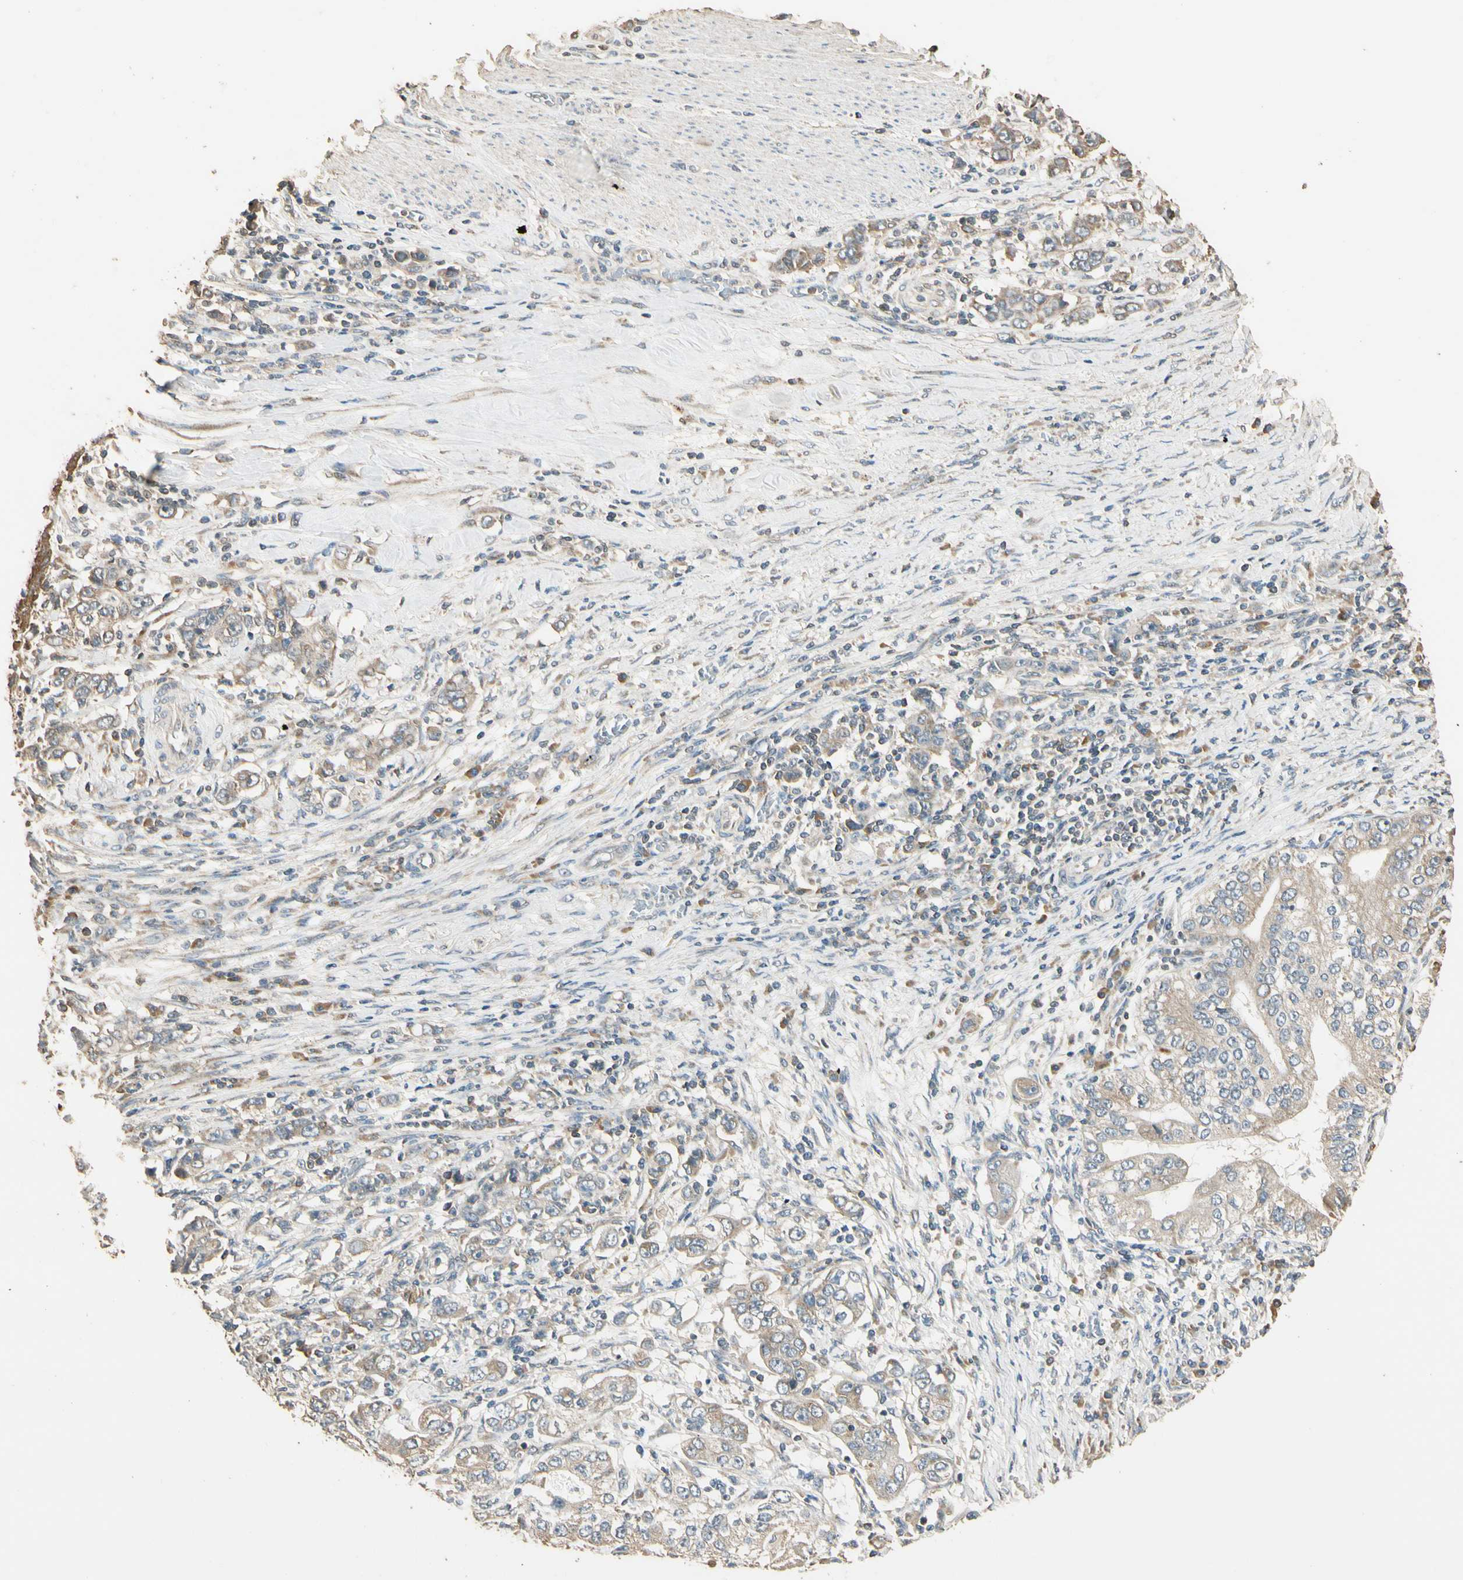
{"staining": {"intensity": "weak", "quantity": ">75%", "location": "cytoplasmic/membranous"}, "tissue": "stomach cancer", "cell_type": "Tumor cells", "image_type": "cancer", "snomed": [{"axis": "morphology", "description": "Adenocarcinoma, NOS"}, {"axis": "topography", "description": "Stomach, lower"}], "caption": "Weak cytoplasmic/membranous expression for a protein is present in about >75% of tumor cells of stomach cancer using IHC.", "gene": "STX18", "patient": {"sex": "female", "age": 72}}